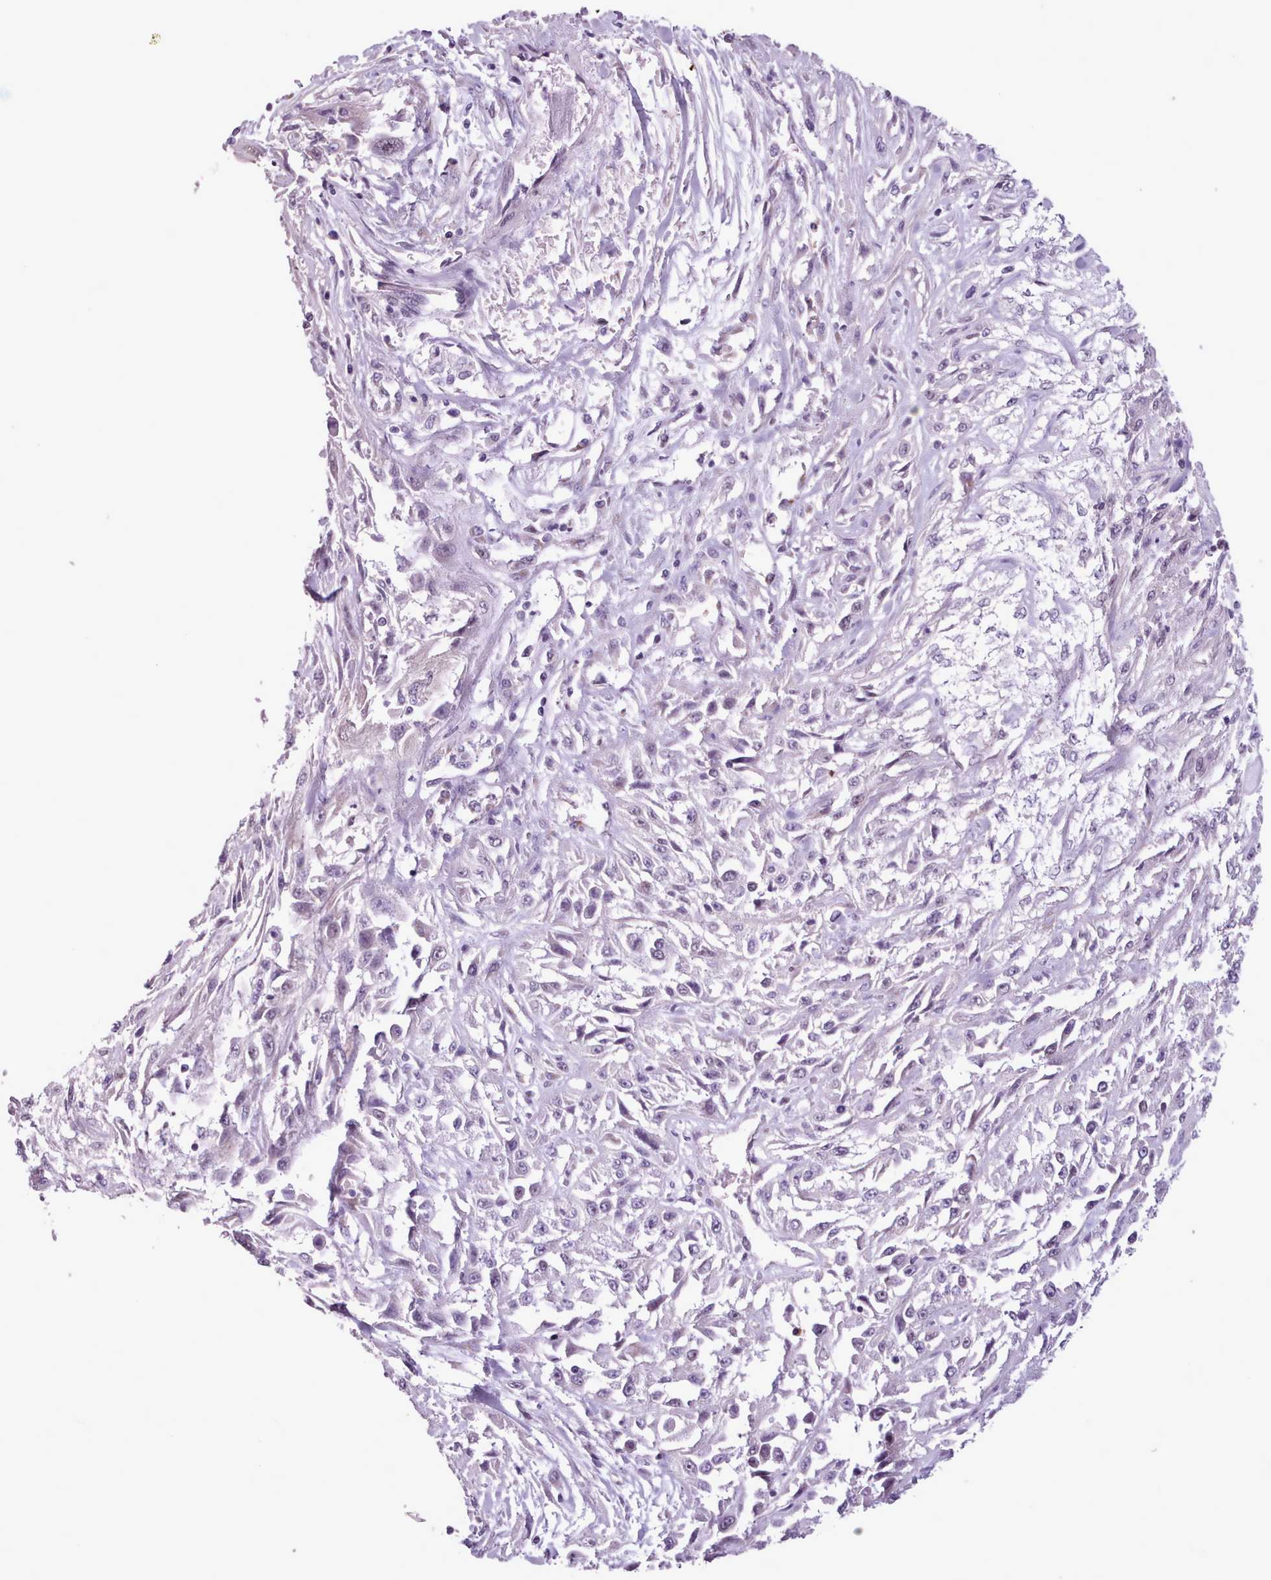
{"staining": {"intensity": "negative", "quantity": "none", "location": "none"}, "tissue": "skin cancer", "cell_type": "Tumor cells", "image_type": "cancer", "snomed": [{"axis": "morphology", "description": "Squamous cell carcinoma, NOS"}, {"axis": "morphology", "description": "Squamous cell carcinoma, metastatic, NOS"}, {"axis": "topography", "description": "Skin"}, {"axis": "topography", "description": "Lymph node"}], "caption": "This is a histopathology image of IHC staining of squamous cell carcinoma (skin), which shows no expression in tumor cells. (Brightfield microscopy of DAB IHC at high magnification).", "gene": "SLURP1", "patient": {"sex": "male", "age": 75}}